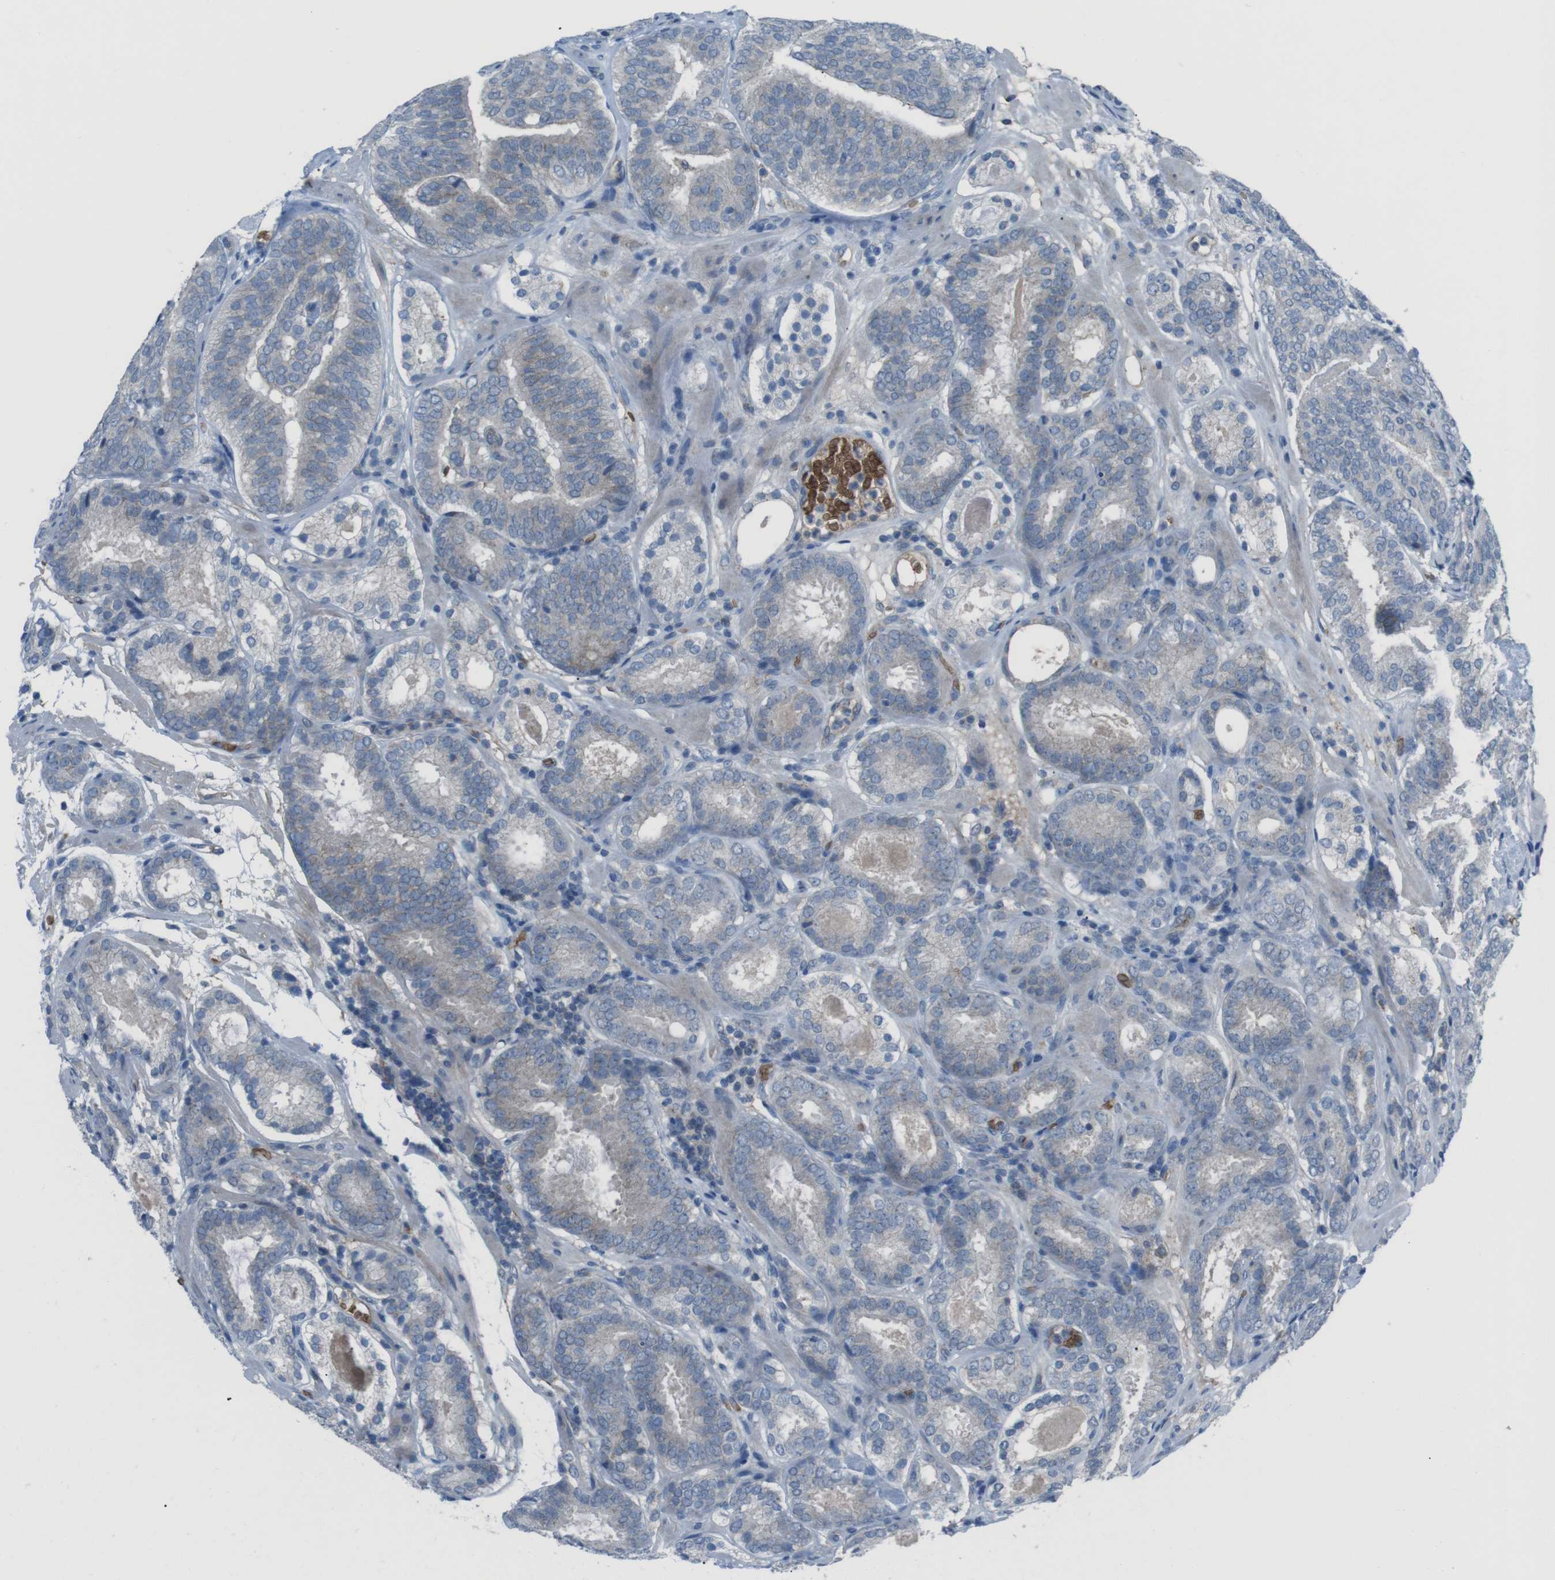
{"staining": {"intensity": "negative", "quantity": "none", "location": "none"}, "tissue": "prostate cancer", "cell_type": "Tumor cells", "image_type": "cancer", "snomed": [{"axis": "morphology", "description": "Adenocarcinoma, Low grade"}, {"axis": "topography", "description": "Prostate"}], "caption": "Adenocarcinoma (low-grade) (prostate) was stained to show a protein in brown. There is no significant expression in tumor cells.", "gene": "SPTA1", "patient": {"sex": "male", "age": 69}}